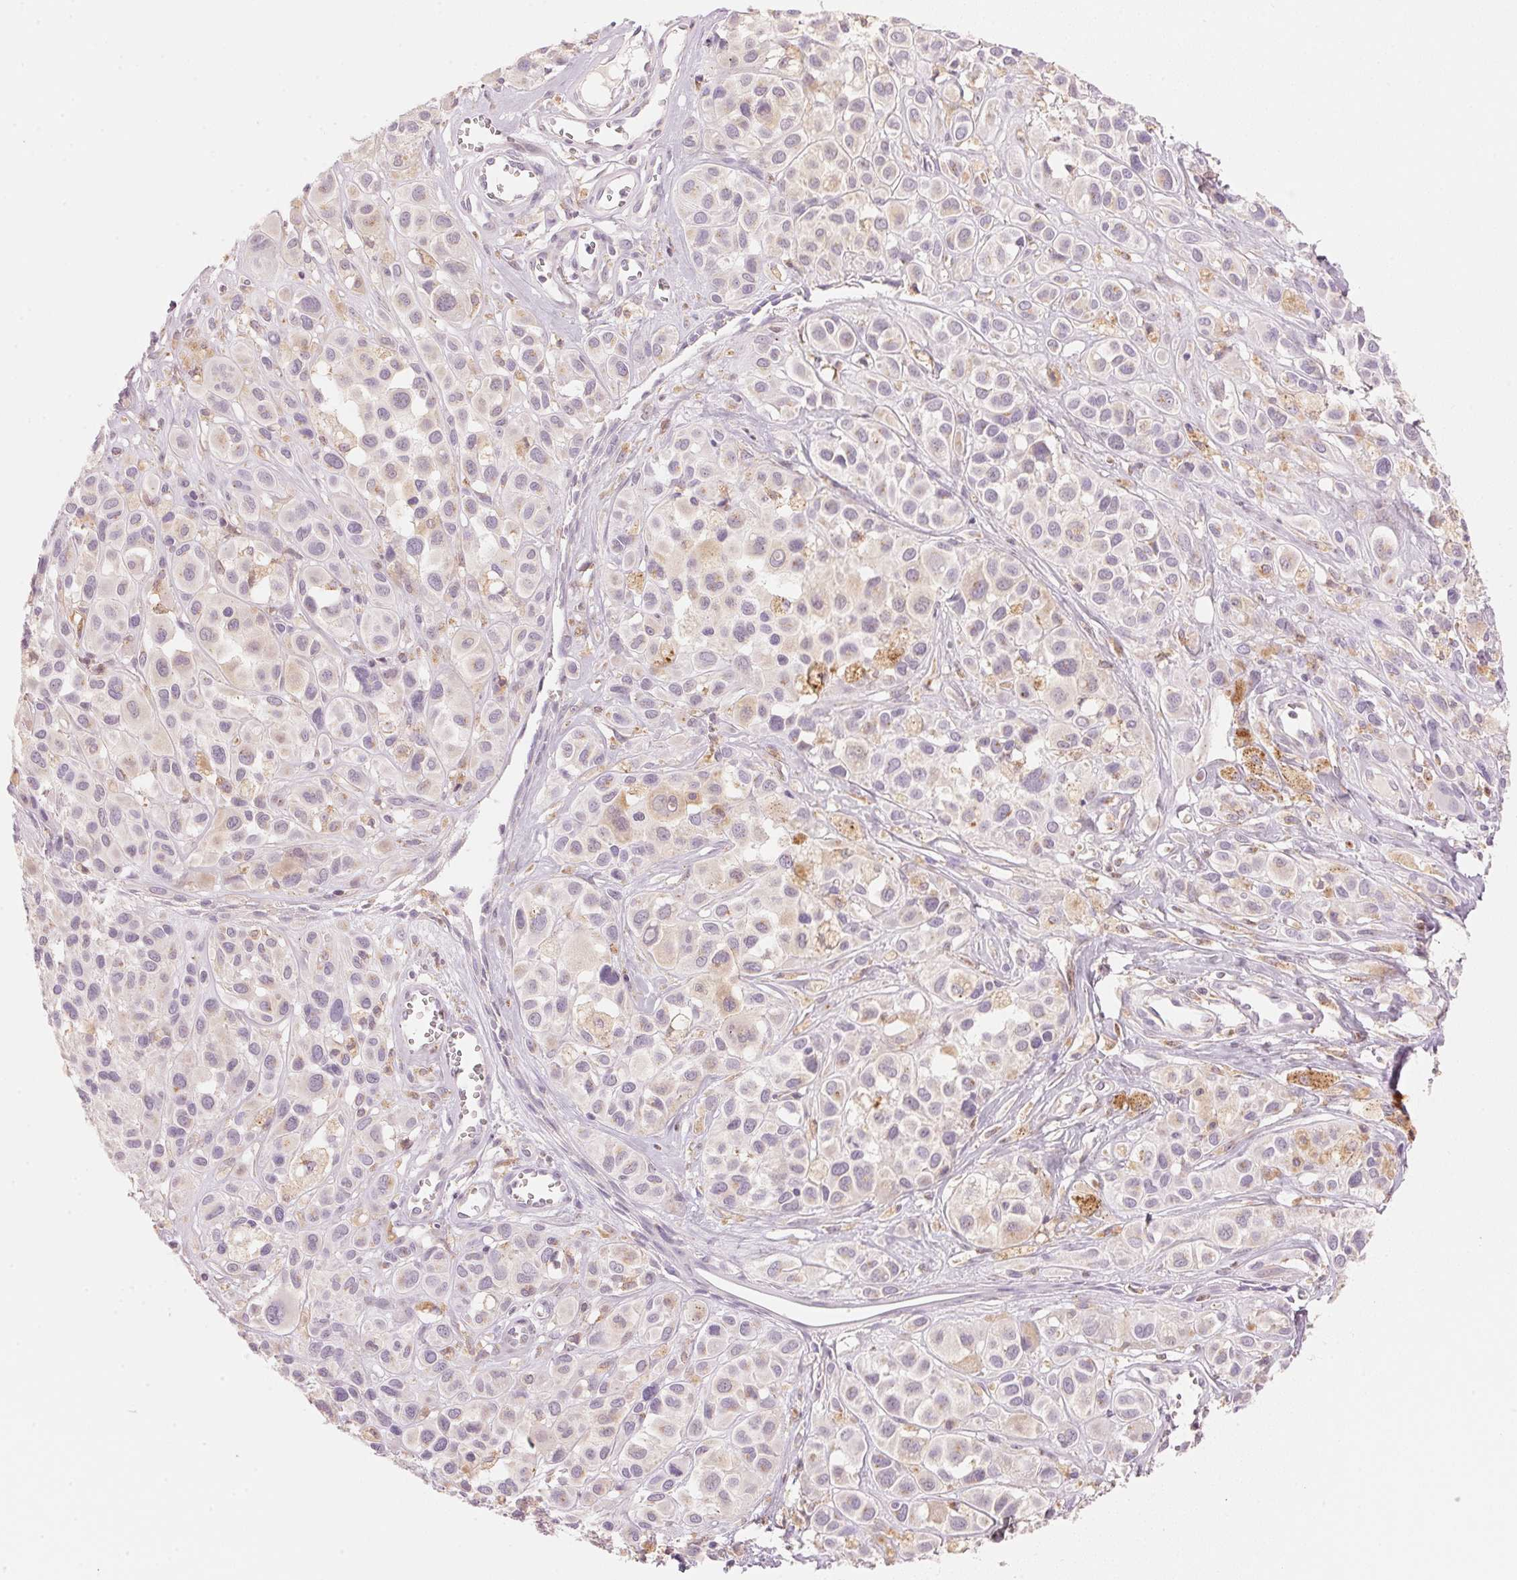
{"staining": {"intensity": "weak", "quantity": "<25%", "location": "cytoplasmic/membranous"}, "tissue": "melanoma", "cell_type": "Tumor cells", "image_type": "cancer", "snomed": [{"axis": "morphology", "description": "Malignant melanoma, NOS"}, {"axis": "topography", "description": "Skin"}], "caption": "This is an immunohistochemistry (IHC) histopathology image of human malignant melanoma. There is no staining in tumor cells.", "gene": "HOXB13", "patient": {"sex": "male", "age": 77}}